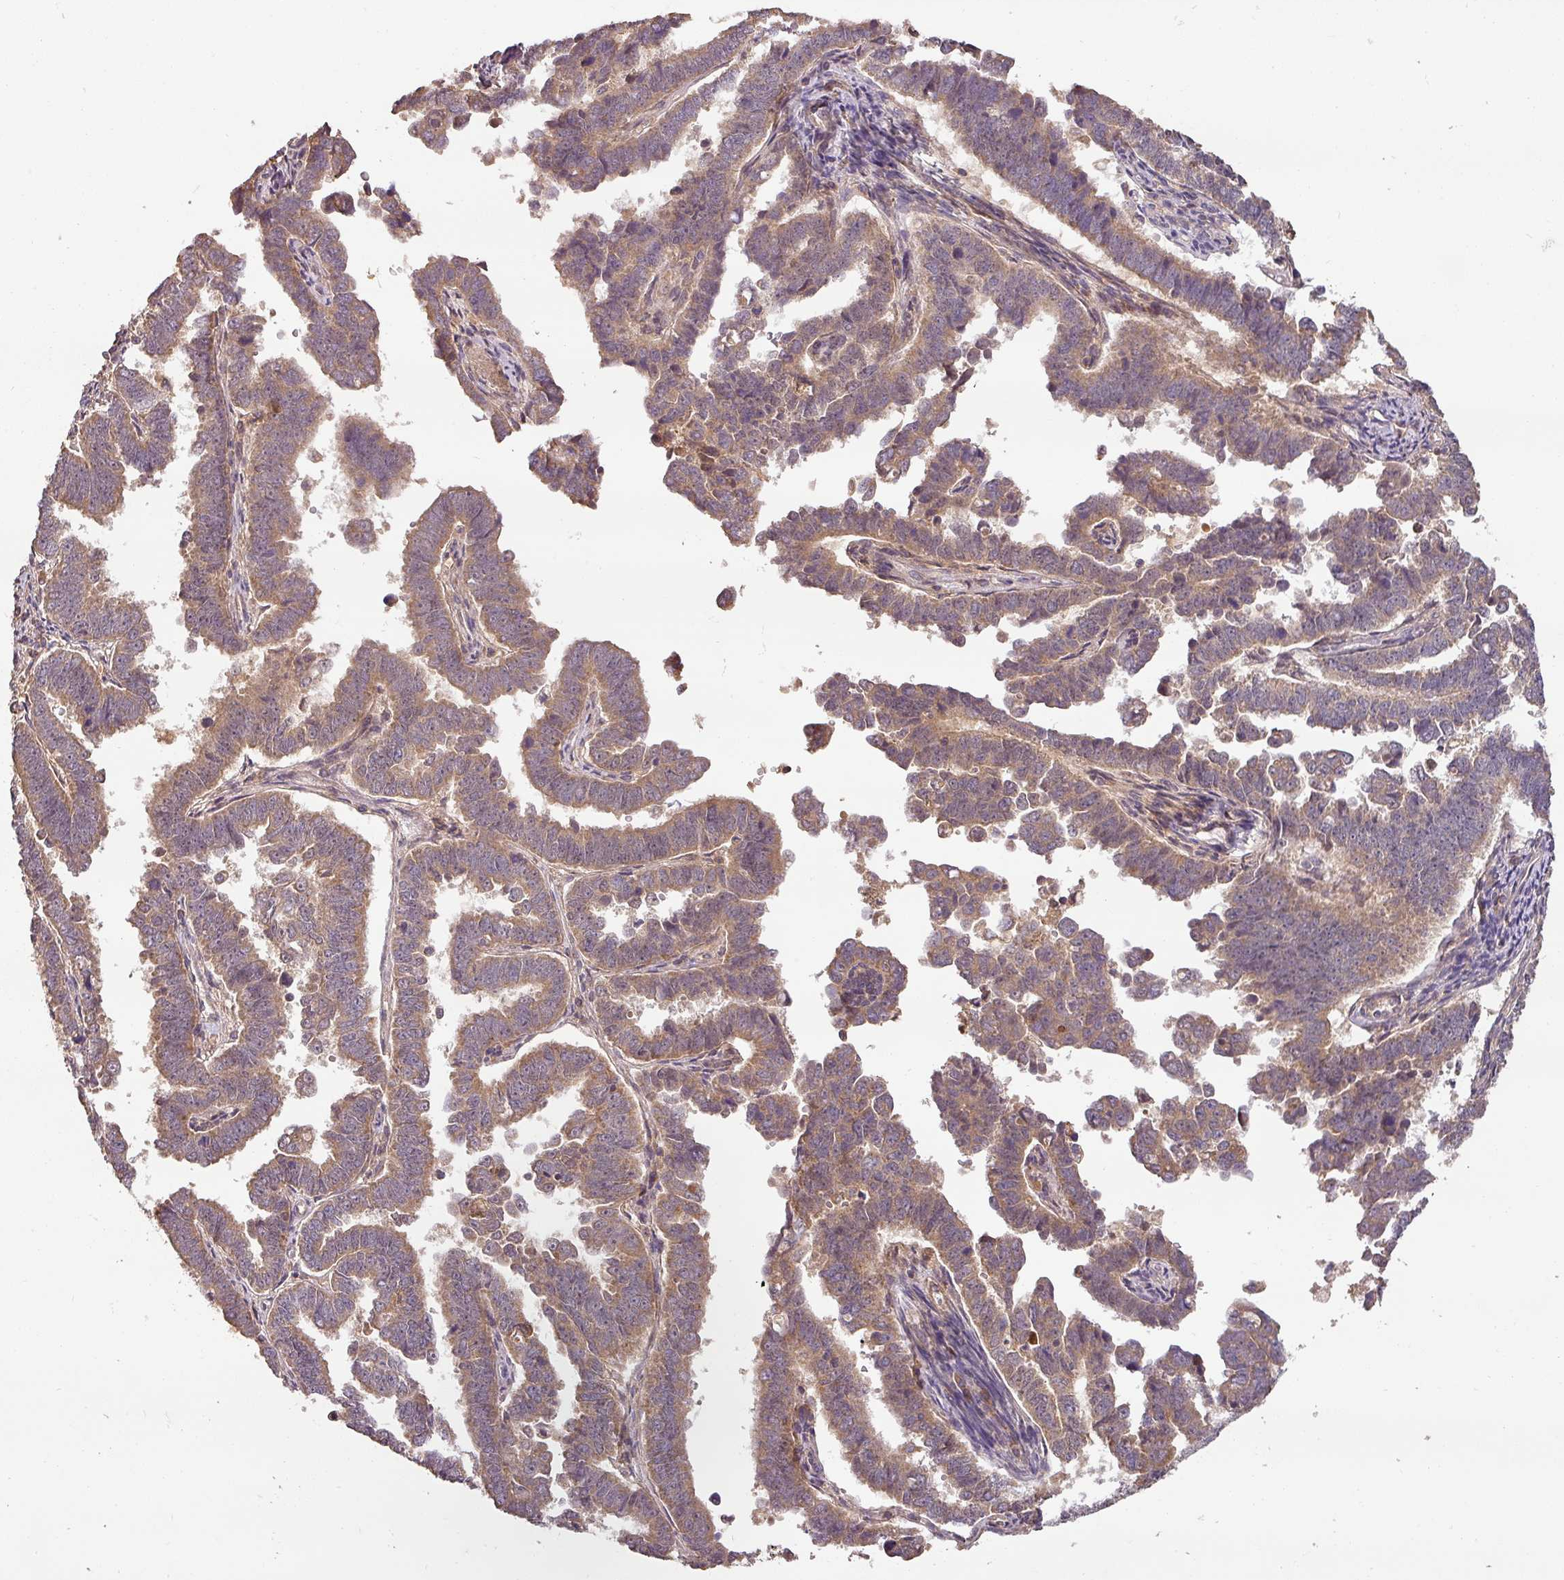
{"staining": {"intensity": "weak", "quantity": "25%-75%", "location": "cytoplasmic/membranous"}, "tissue": "endometrial cancer", "cell_type": "Tumor cells", "image_type": "cancer", "snomed": [{"axis": "morphology", "description": "Adenocarcinoma, NOS"}, {"axis": "topography", "description": "Endometrium"}], "caption": "Human adenocarcinoma (endometrial) stained with a brown dye displays weak cytoplasmic/membranous positive positivity in about 25%-75% of tumor cells.", "gene": "BPIFB3", "patient": {"sex": "female", "age": 75}}